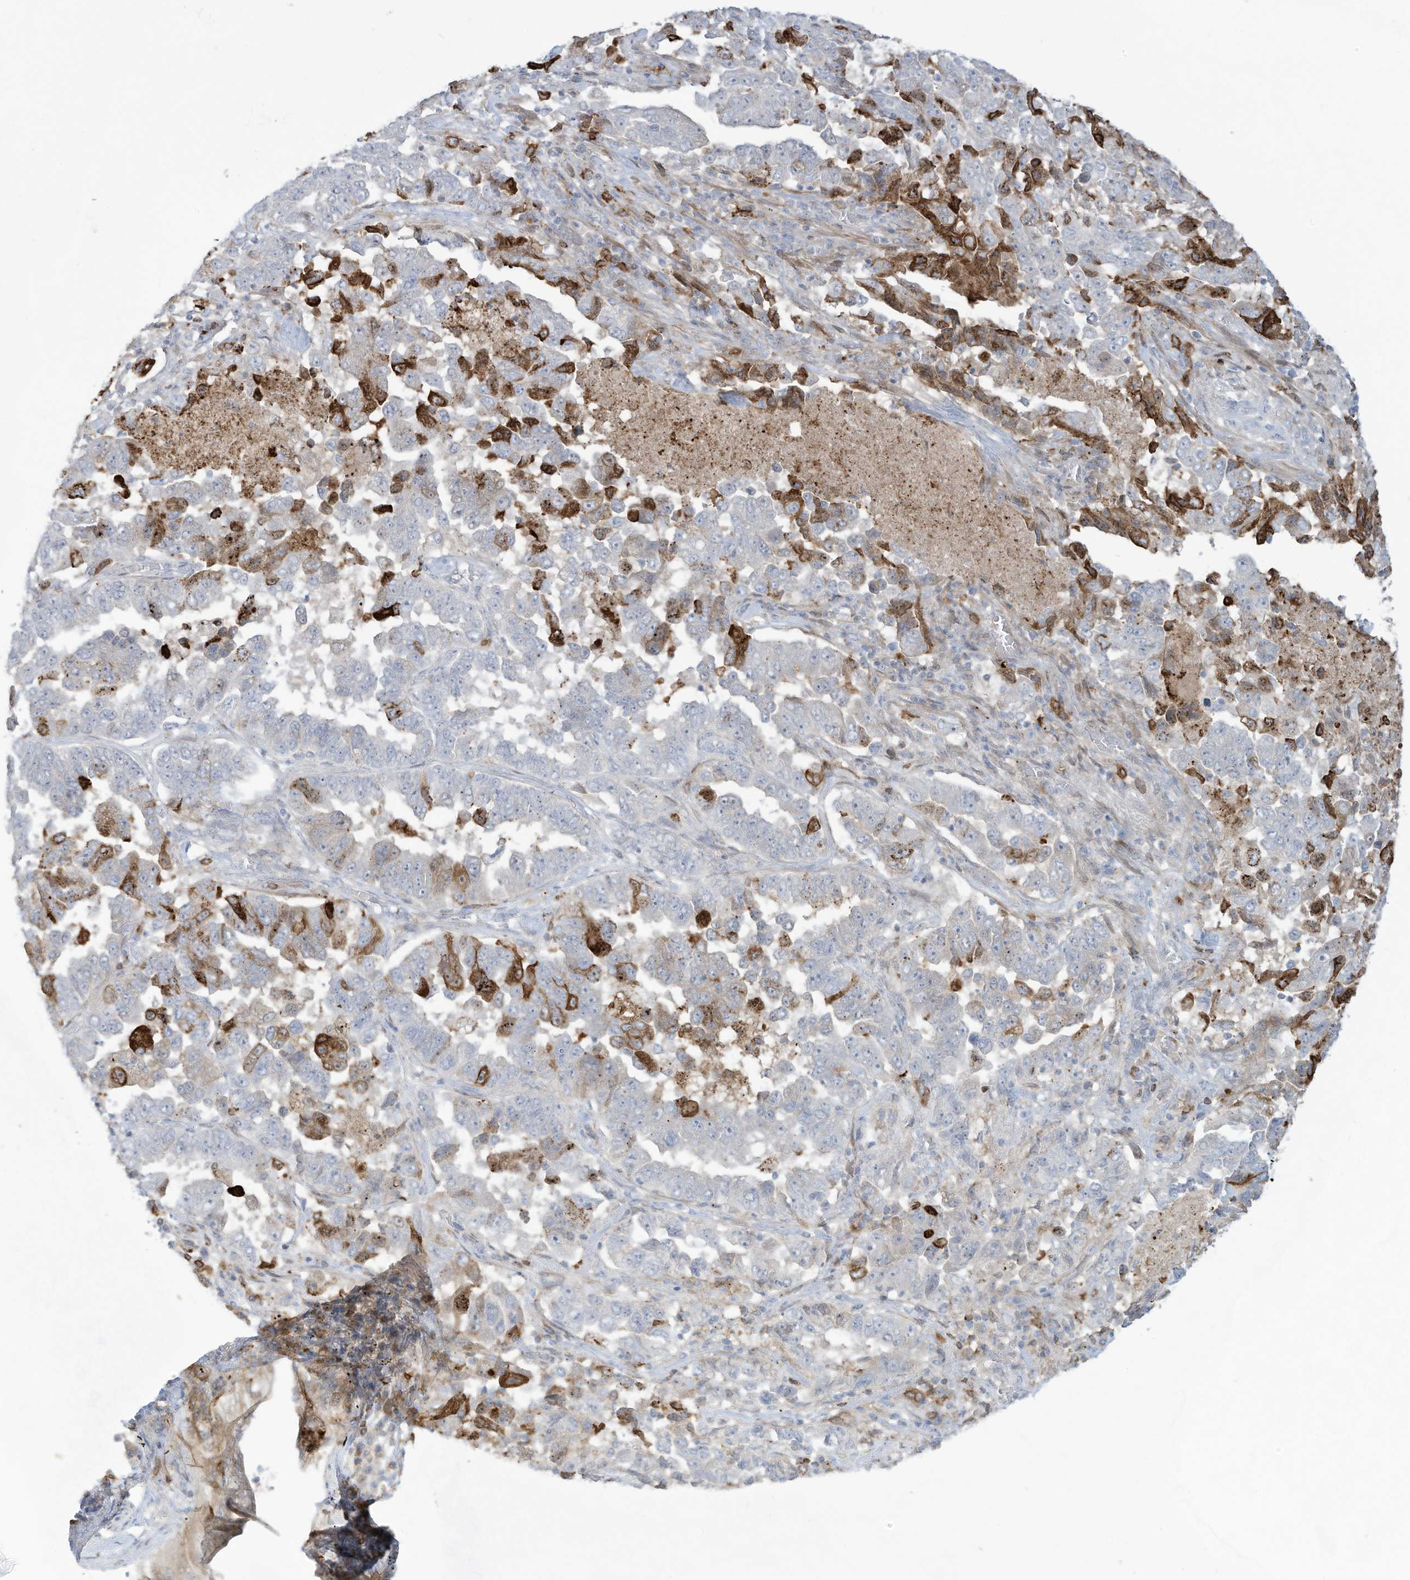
{"staining": {"intensity": "strong", "quantity": "<25%", "location": "cytoplasmic/membranous"}, "tissue": "lung cancer", "cell_type": "Tumor cells", "image_type": "cancer", "snomed": [{"axis": "morphology", "description": "Adenocarcinoma, NOS"}, {"axis": "topography", "description": "Lung"}], "caption": "Brown immunohistochemical staining in human lung cancer (adenocarcinoma) demonstrates strong cytoplasmic/membranous staining in approximately <25% of tumor cells. (DAB = brown stain, brightfield microscopy at high magnification).", "gene": "NOTO", "patient": {"sex": "female", "age": 51}}